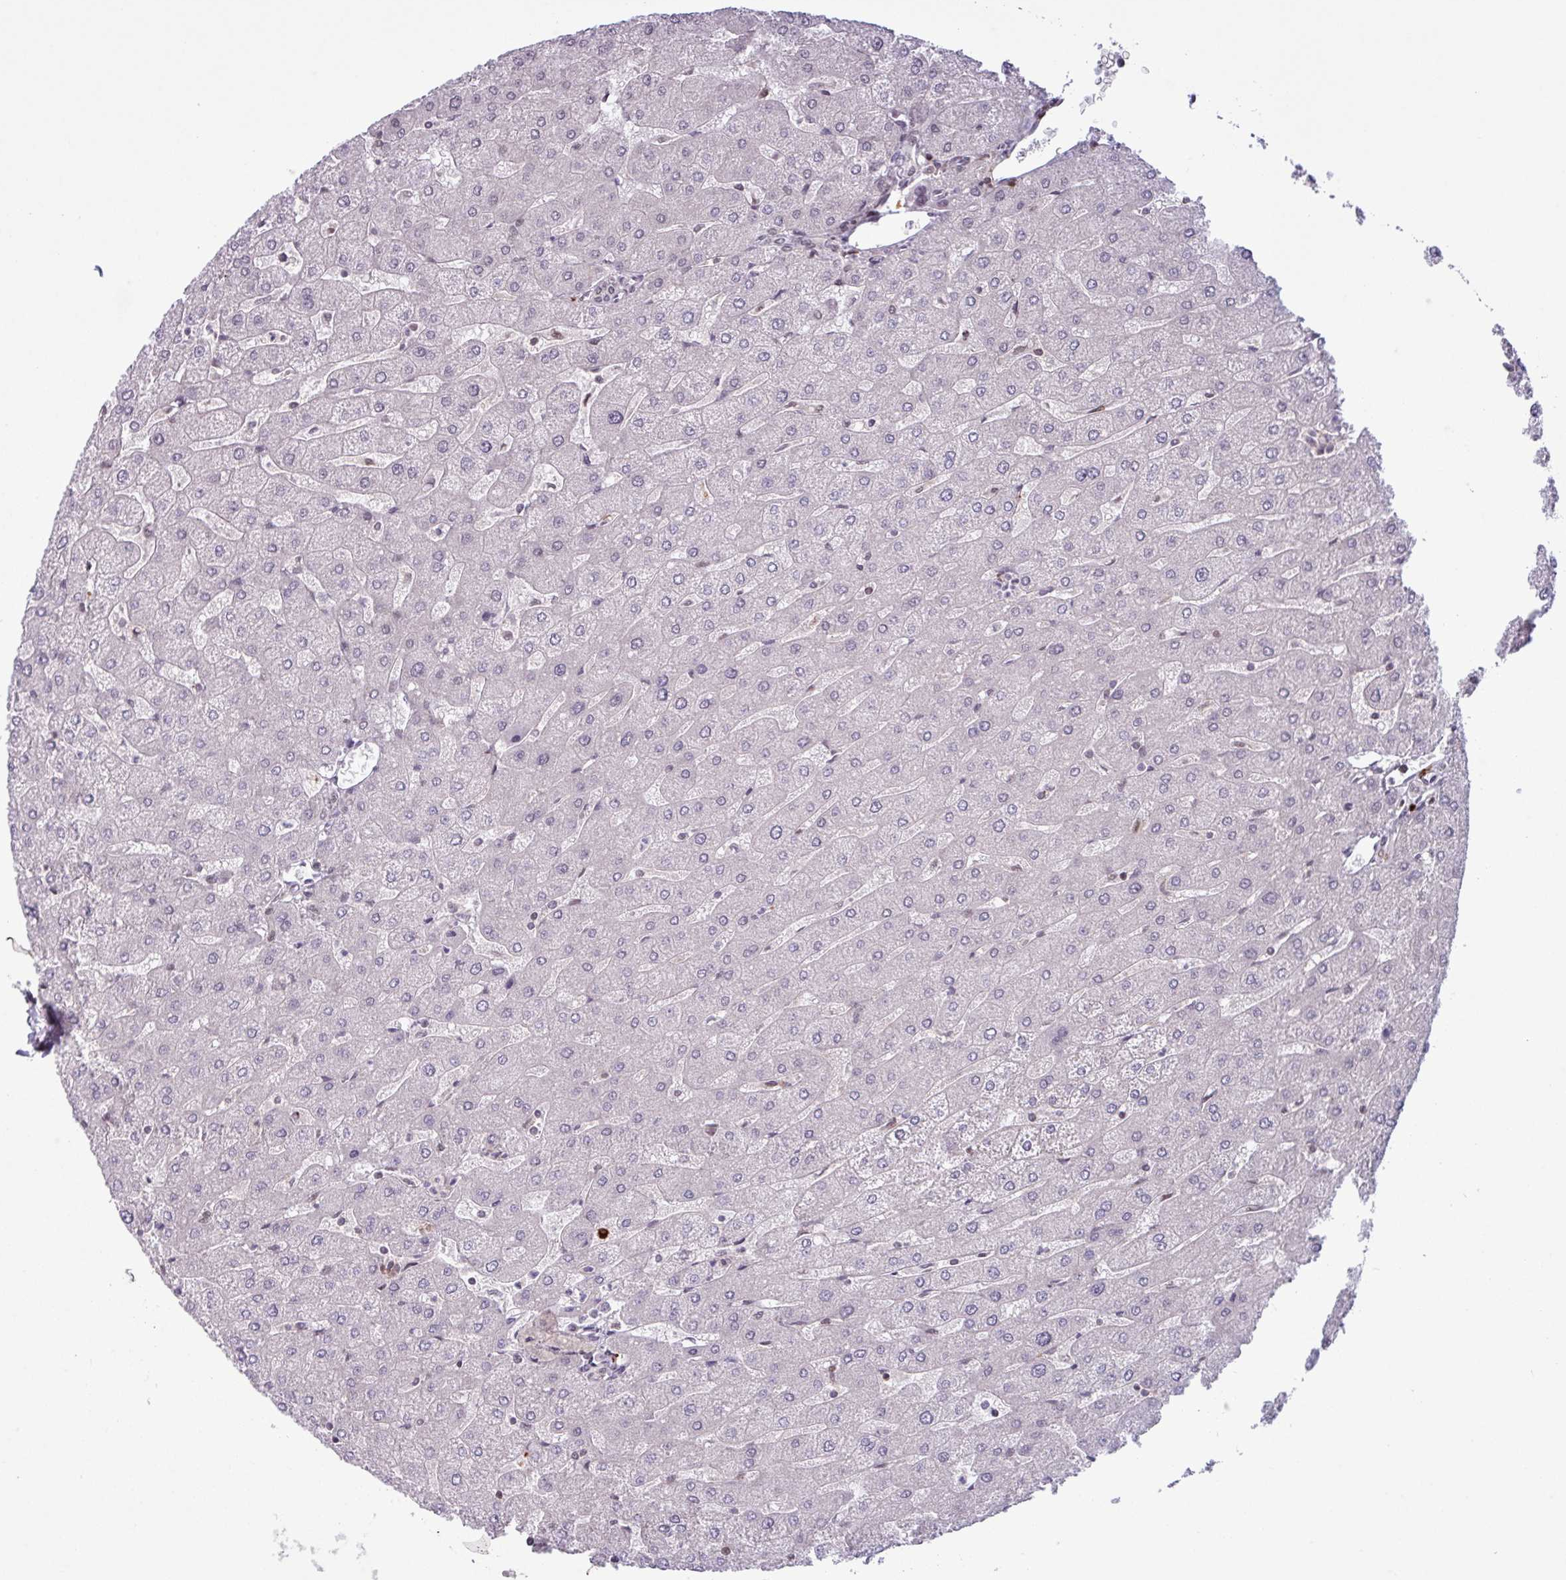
{"staining": {"intensity": "negative", "quantity": "none", "location": "none"}, "tissue": "liver", "cell_type": "Cholangiocytes", "image_type": "normal", "snomed": [{"axis": "morphology", "description": "Normal tissue, NOS"}, {"axis": "topography", "description": "Liver"}], "caption": "An immunohistochemistry micrograph of unremarkable liver is shown. There is no staining in cholangiocytes of liver. (Immunohistochemistry, brightfield microscopy, high magnification).", "gene": "NOTCH2", "patient": {"sex": "male", "age": 67}}